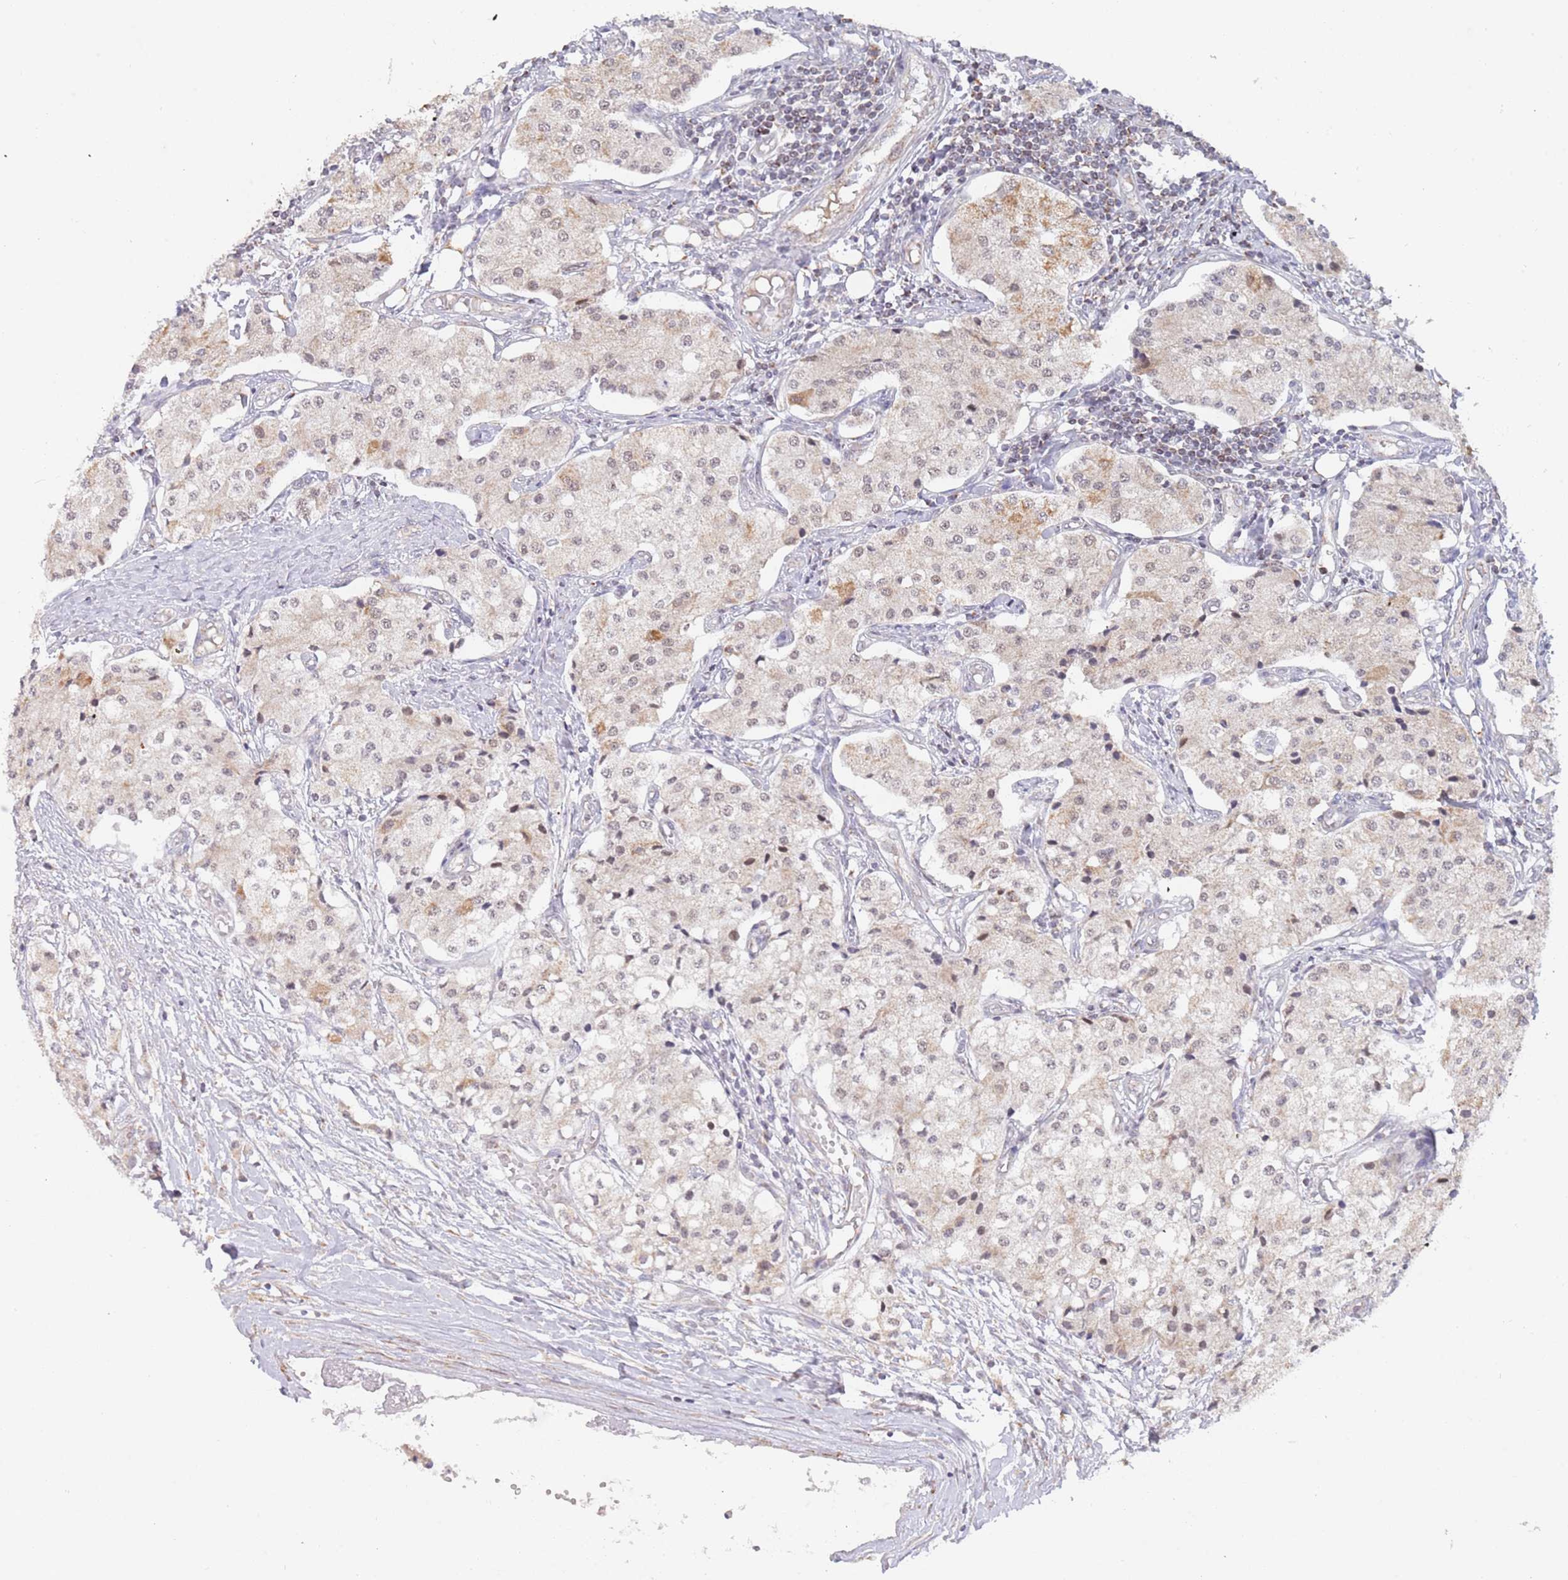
{"staining": {"intensity": "weak", "quantity": "<25%", "location": "cytoplasmic/membranous"}, "tissue": "carcinoid", "cell_type": "Tumor cells", "image_type": "cancer", "snomed": [{"axis": "morphology", "description": "Carcinoid, malignant, NOS"}, {"axis": "topography", "description": "Colon"}], "caption": "The image displays no staining of tumor cells in carcinoid (malignant).", "gene": "TIMM13", "patient": {"sex": "female", "age": 52}}